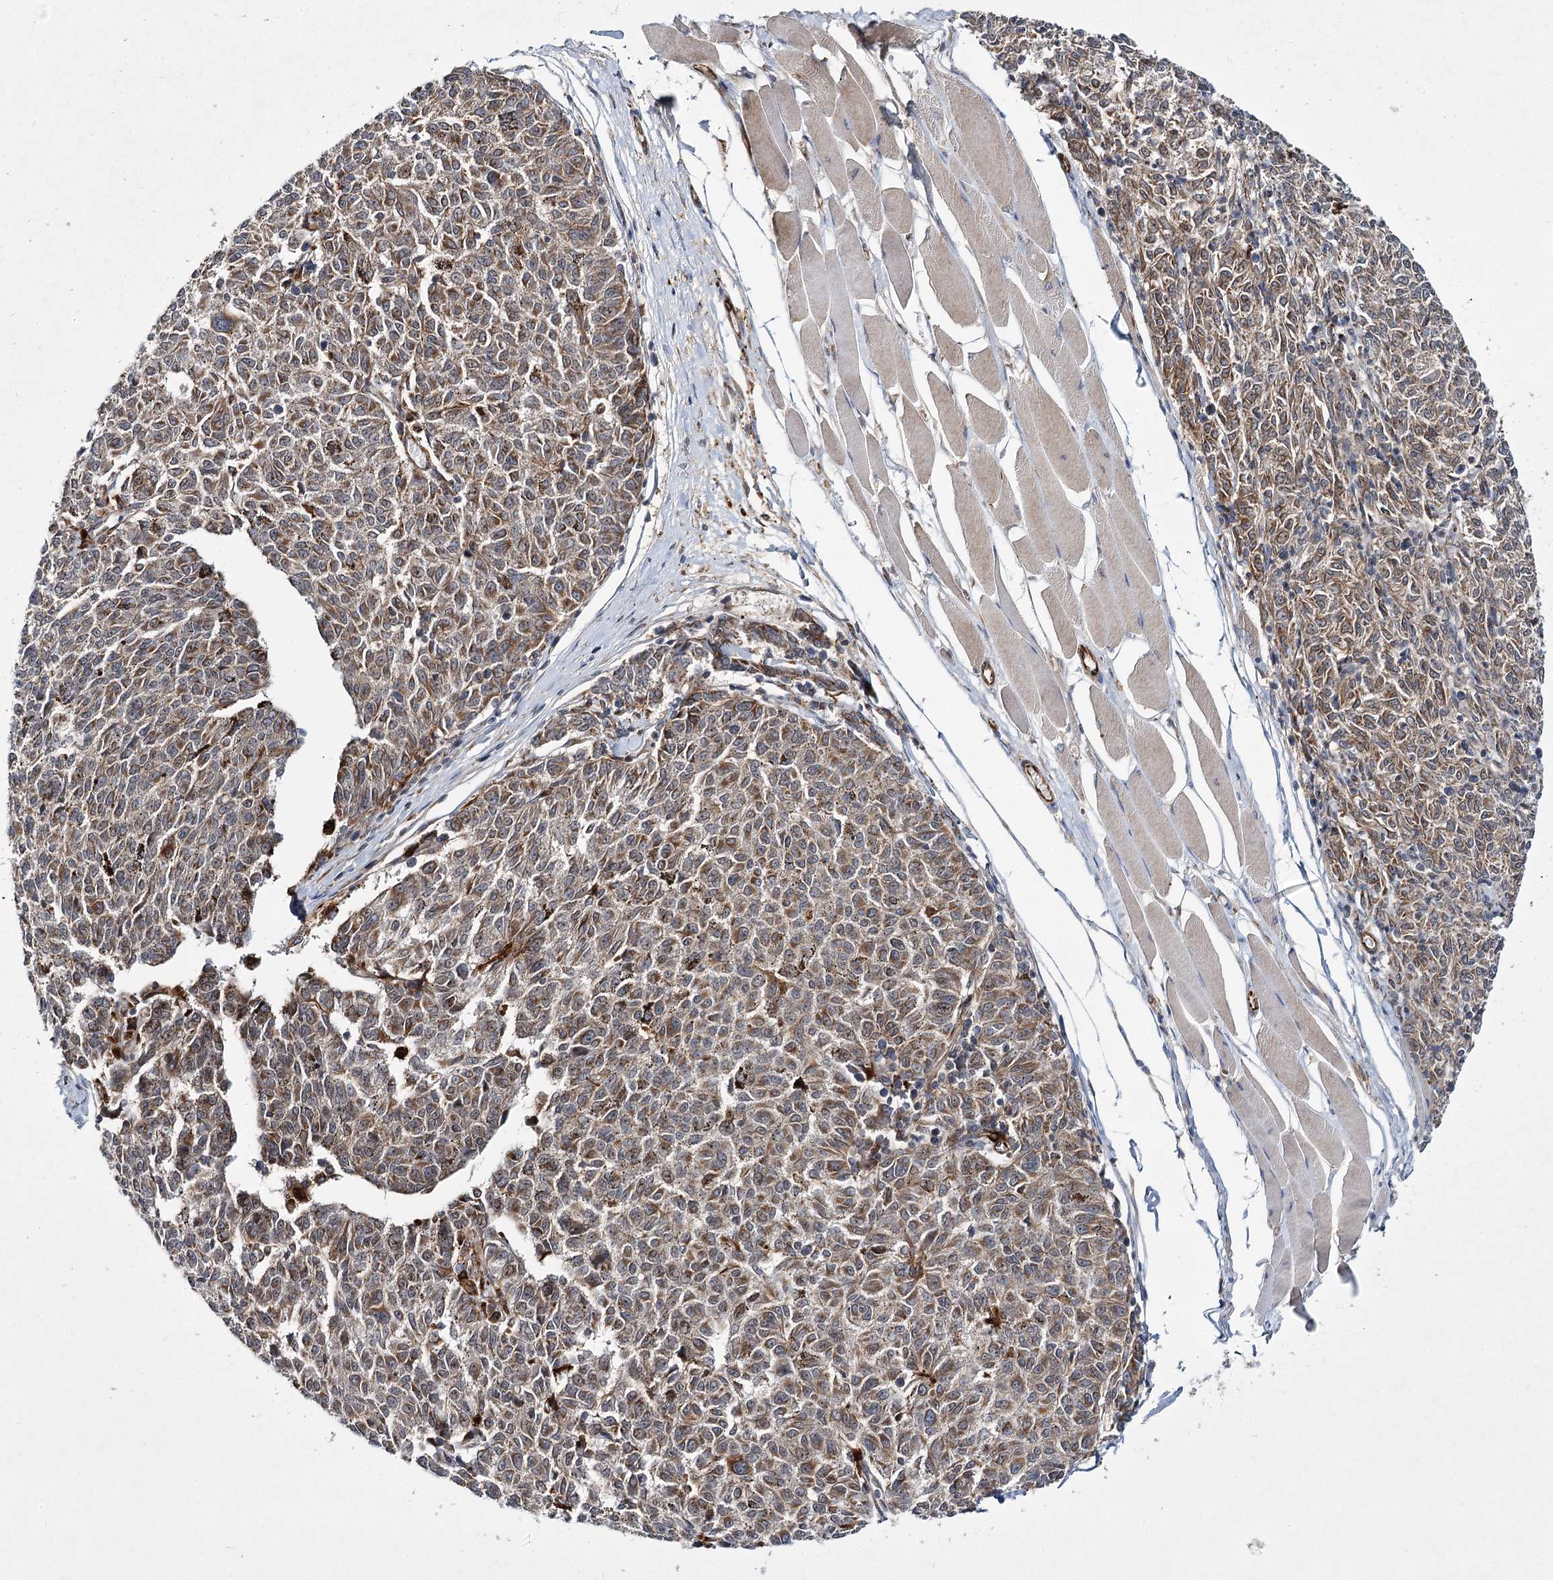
{"staining": {"intensity": "weak", "quantity": ">75%", "location": "cytoplasmic/membranous"}, "tissue": "melanoma", "cell_type": "Tumor cells", "image_type": "cancer", "snomed": [{"axis": "morphology", "description": "Malignant melanoma, NOS"}, {"axis": "topography", "description": "Skin"}], "caption": "Protein staining of malignant melanoma tissue shows weak cytoplasmic/membranous expression in about >75% of tumor cells.", "gene": "DPEP2", "patient": {"sex": "female", "age": 72}}